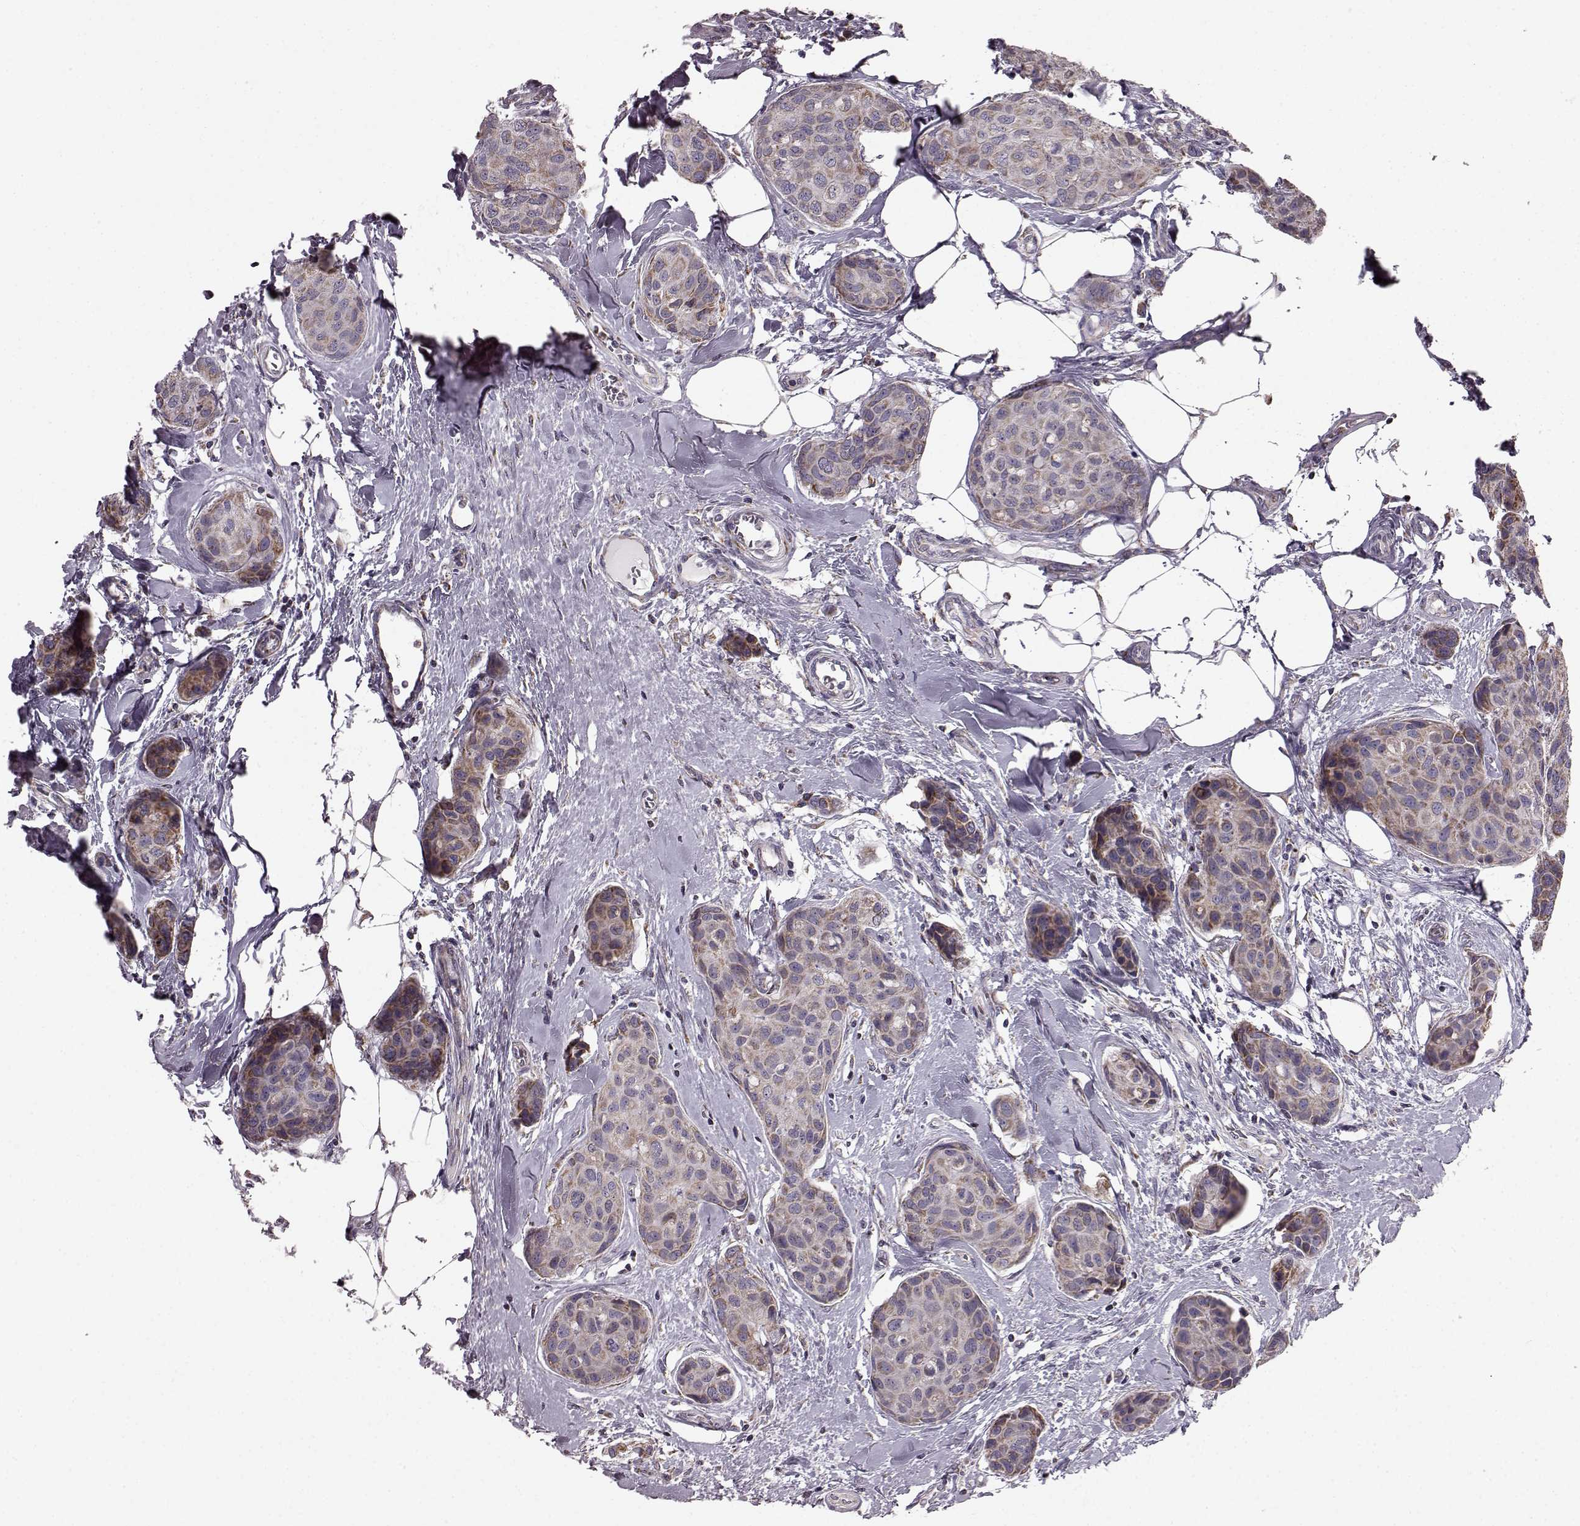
{"staining": {"intensity": "moderate", "quantity": ">75%", "location": "cytoplasmic/membranous"}, "tissue": "breast cancer", "cell_type": "Tumor cells", "image_type": "cancer", "snomed": [{"axis": "morphology", "description": "Duct carcinoma"}, {"axis": "topography", "description": "Breast"}], "caption": "This is a micrograph of immunohistochemistry (IHC) staining of breast intraductal carcinoma, which shows moderate positivity in the cytoplasmic/membranous of tumor cells.", "gene": "FAM8A1", "patient": {"sex": "female", "age": 80}}